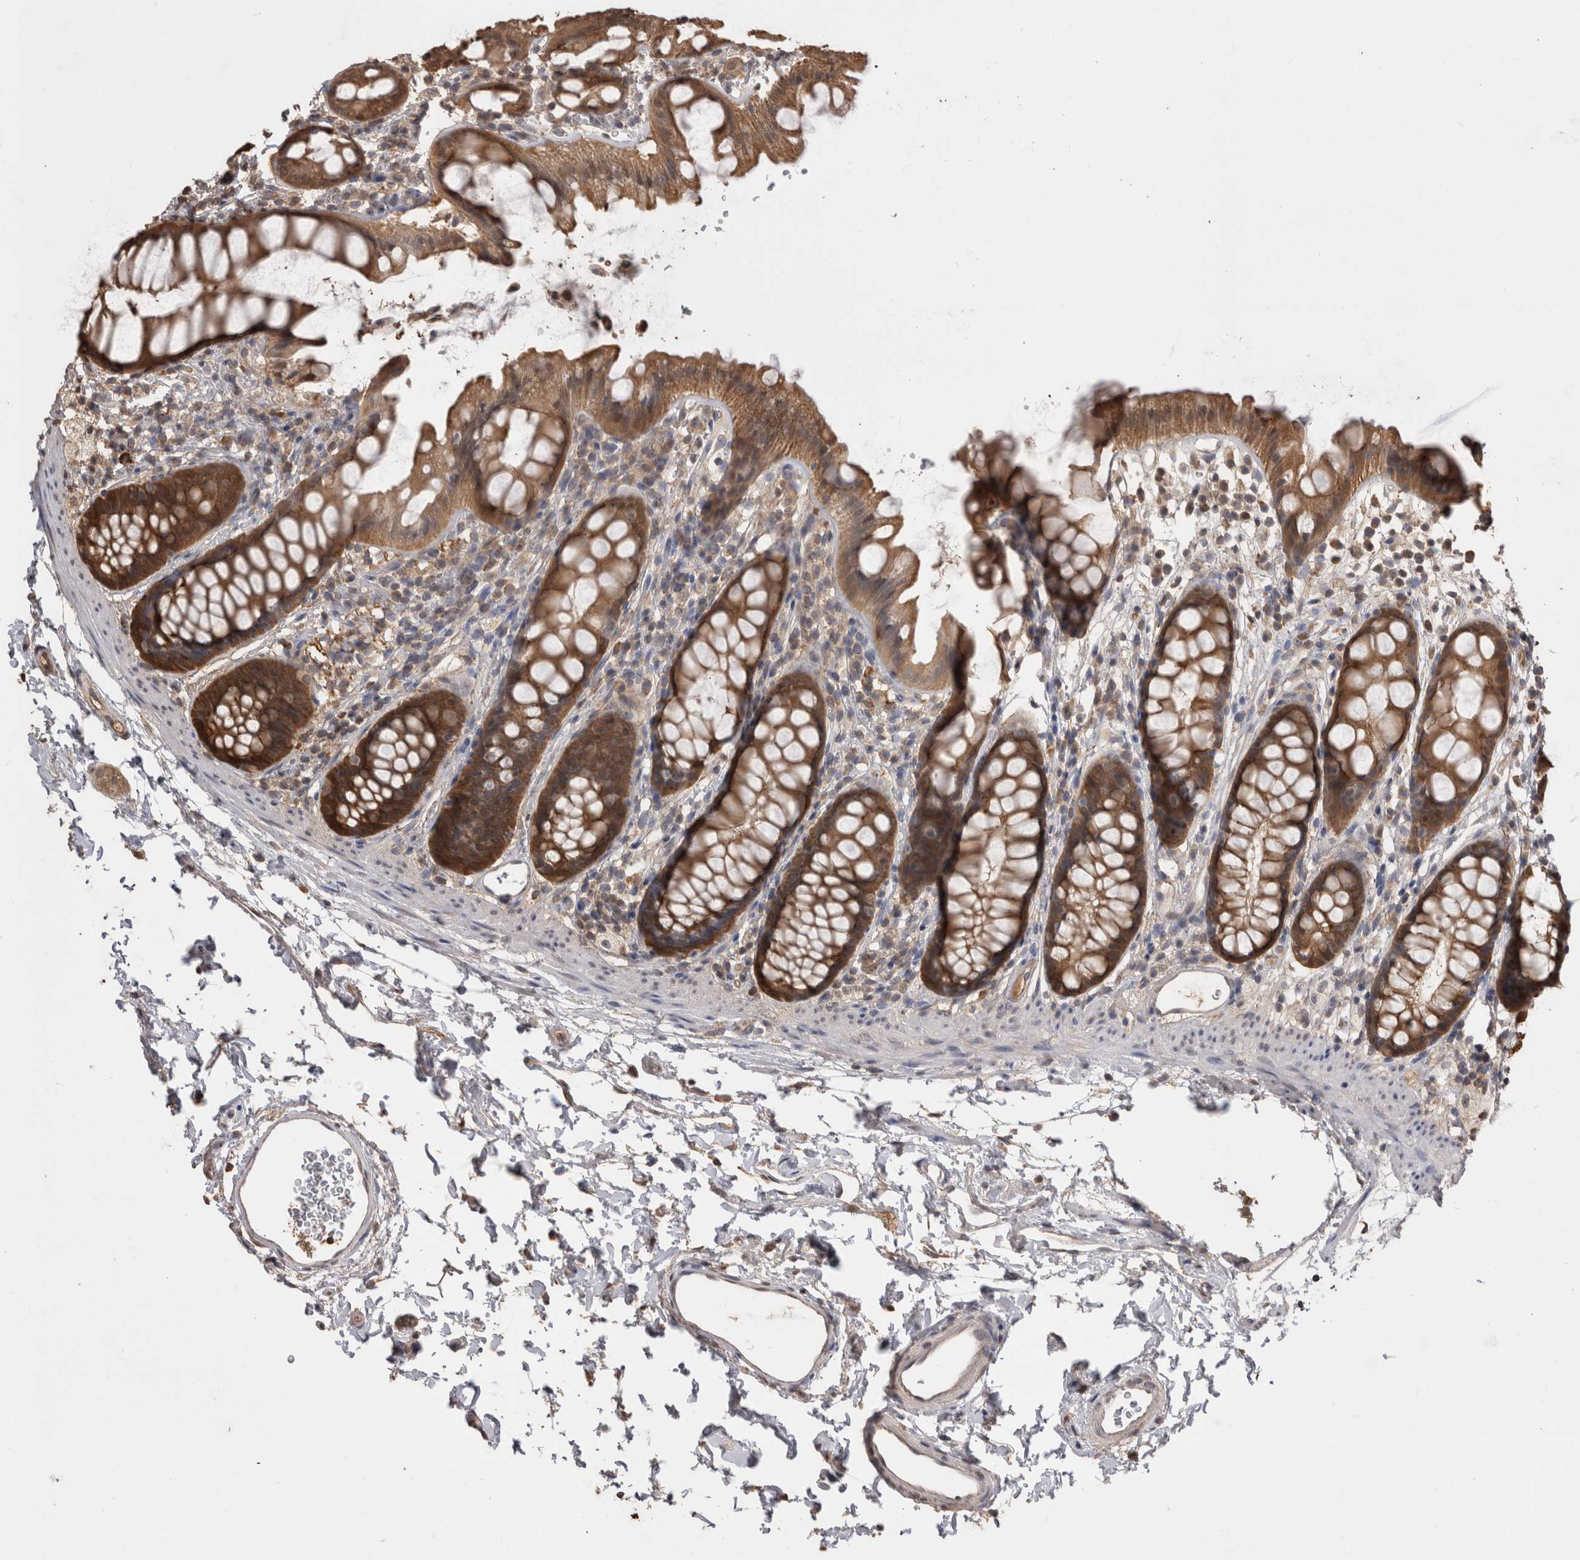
{"staining": {"intensity": "strong", "quantity": ">75%", "location": "cytoplasmic/membranous"}, "tissue": "rectum", "cell_type": "Glandular cells", "image_type": "normal", "snomed": [{"axis": "morphology", "description": "Normal tissue, NOS"}, {"axis": "topography", "description": "Rectum"}], "caption": "Strong cytoplasmic/membranous staining is seen in approximately >75% of glandular cells in unremarkable rectum.", "gene": "PREP", "patient": {"sex": "female", "age": 65}}